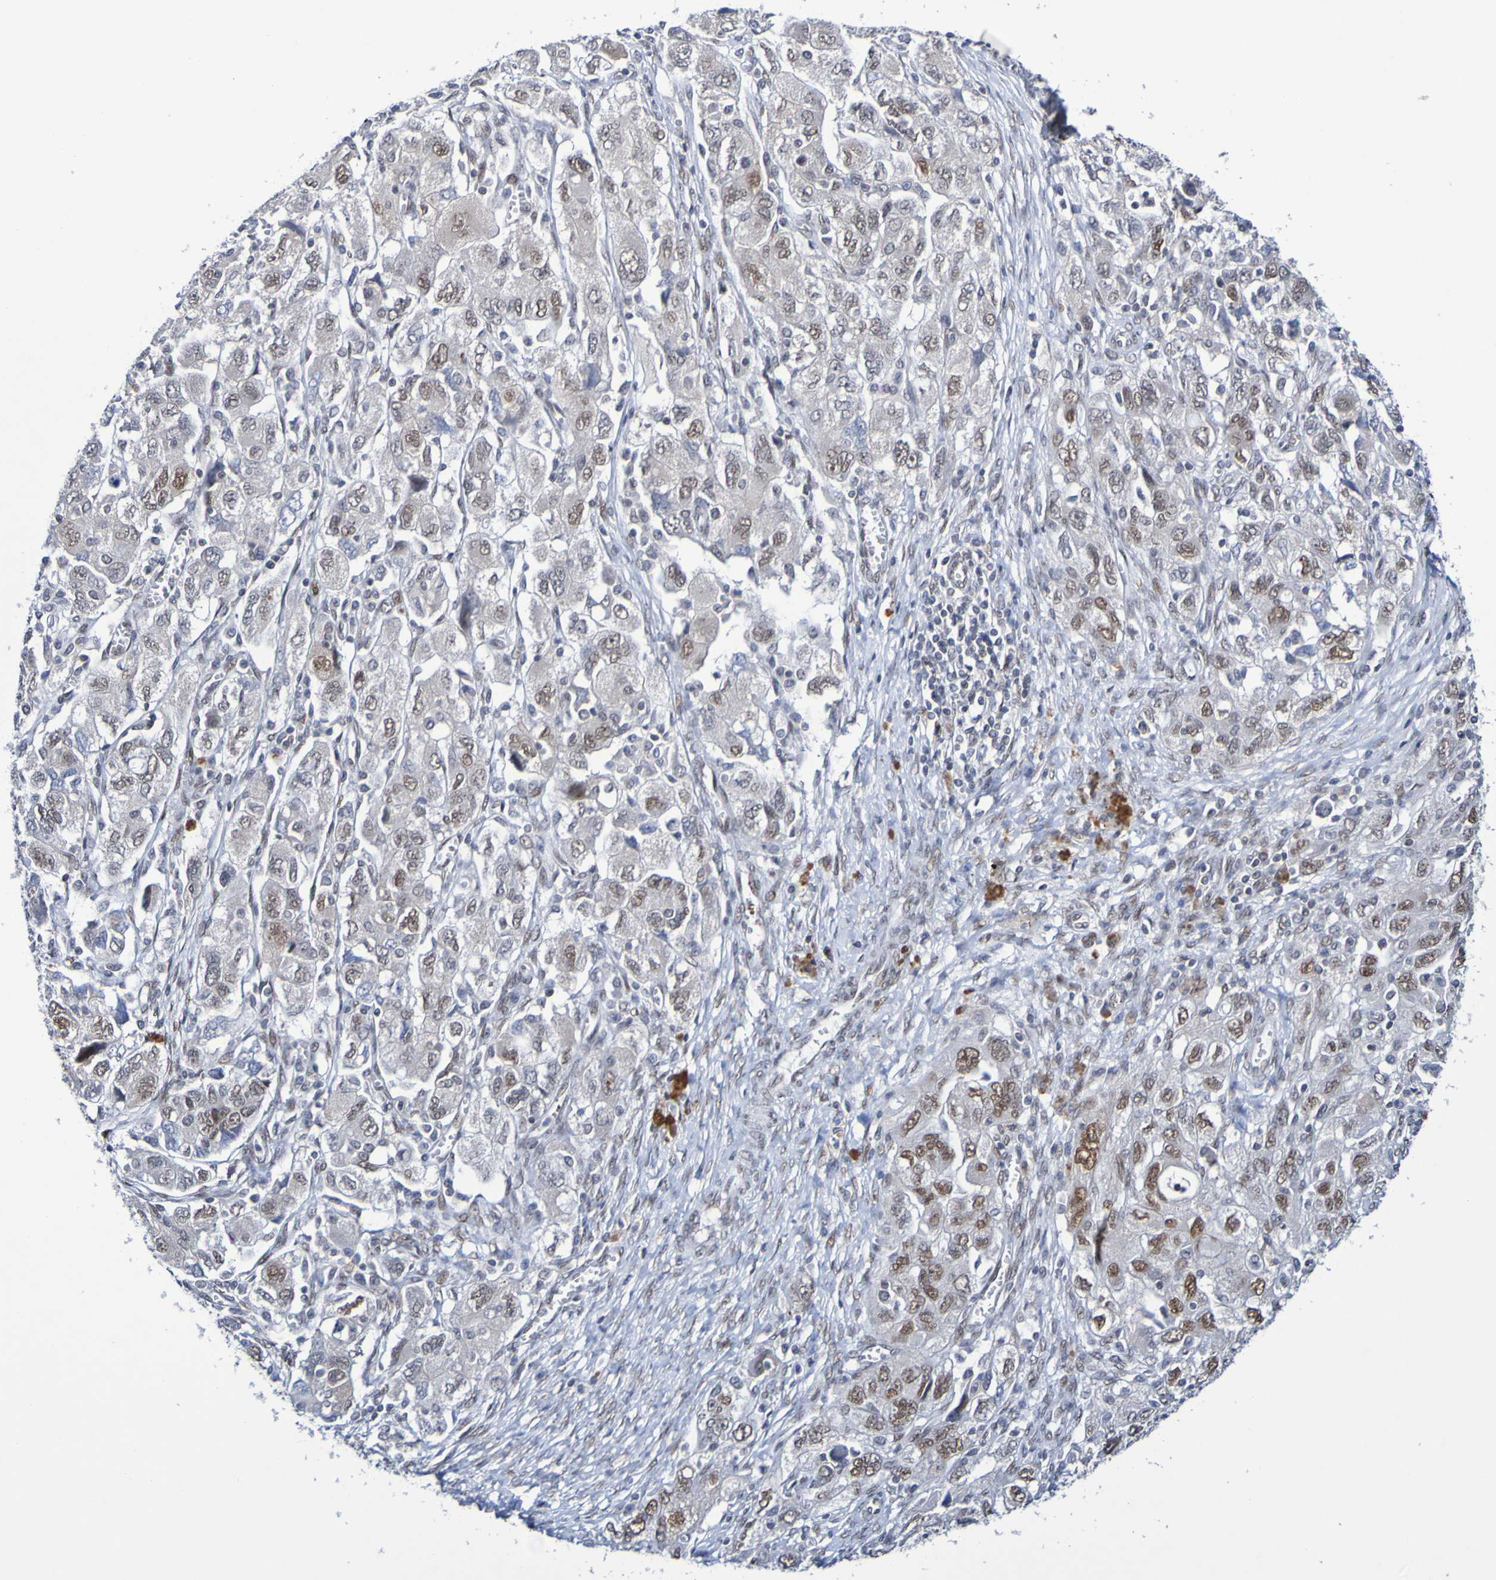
{"staining": {"intensity": "moderate", "quantity": ">75%", "location": "nuclear"}, "tissue": "ovarian cancer", "cell_type": "Tumor cells", "image_type": "cancer", "snomed": [{"axis": "morphology", "description": "Carcinoma, NOS"}, {"axis": "morphology", "description": "Cystadenocarcinoma, serous, NOS"}, {"axis": "topography", "description": "Ovary"}], "caption": "Tumor cells demonstrate medium levels of moderate nuclear expression in about >75% of cells in ovarian carcinoma.", "gene": "PCGF1", "patient": {"sex": "female", "age": 69}}